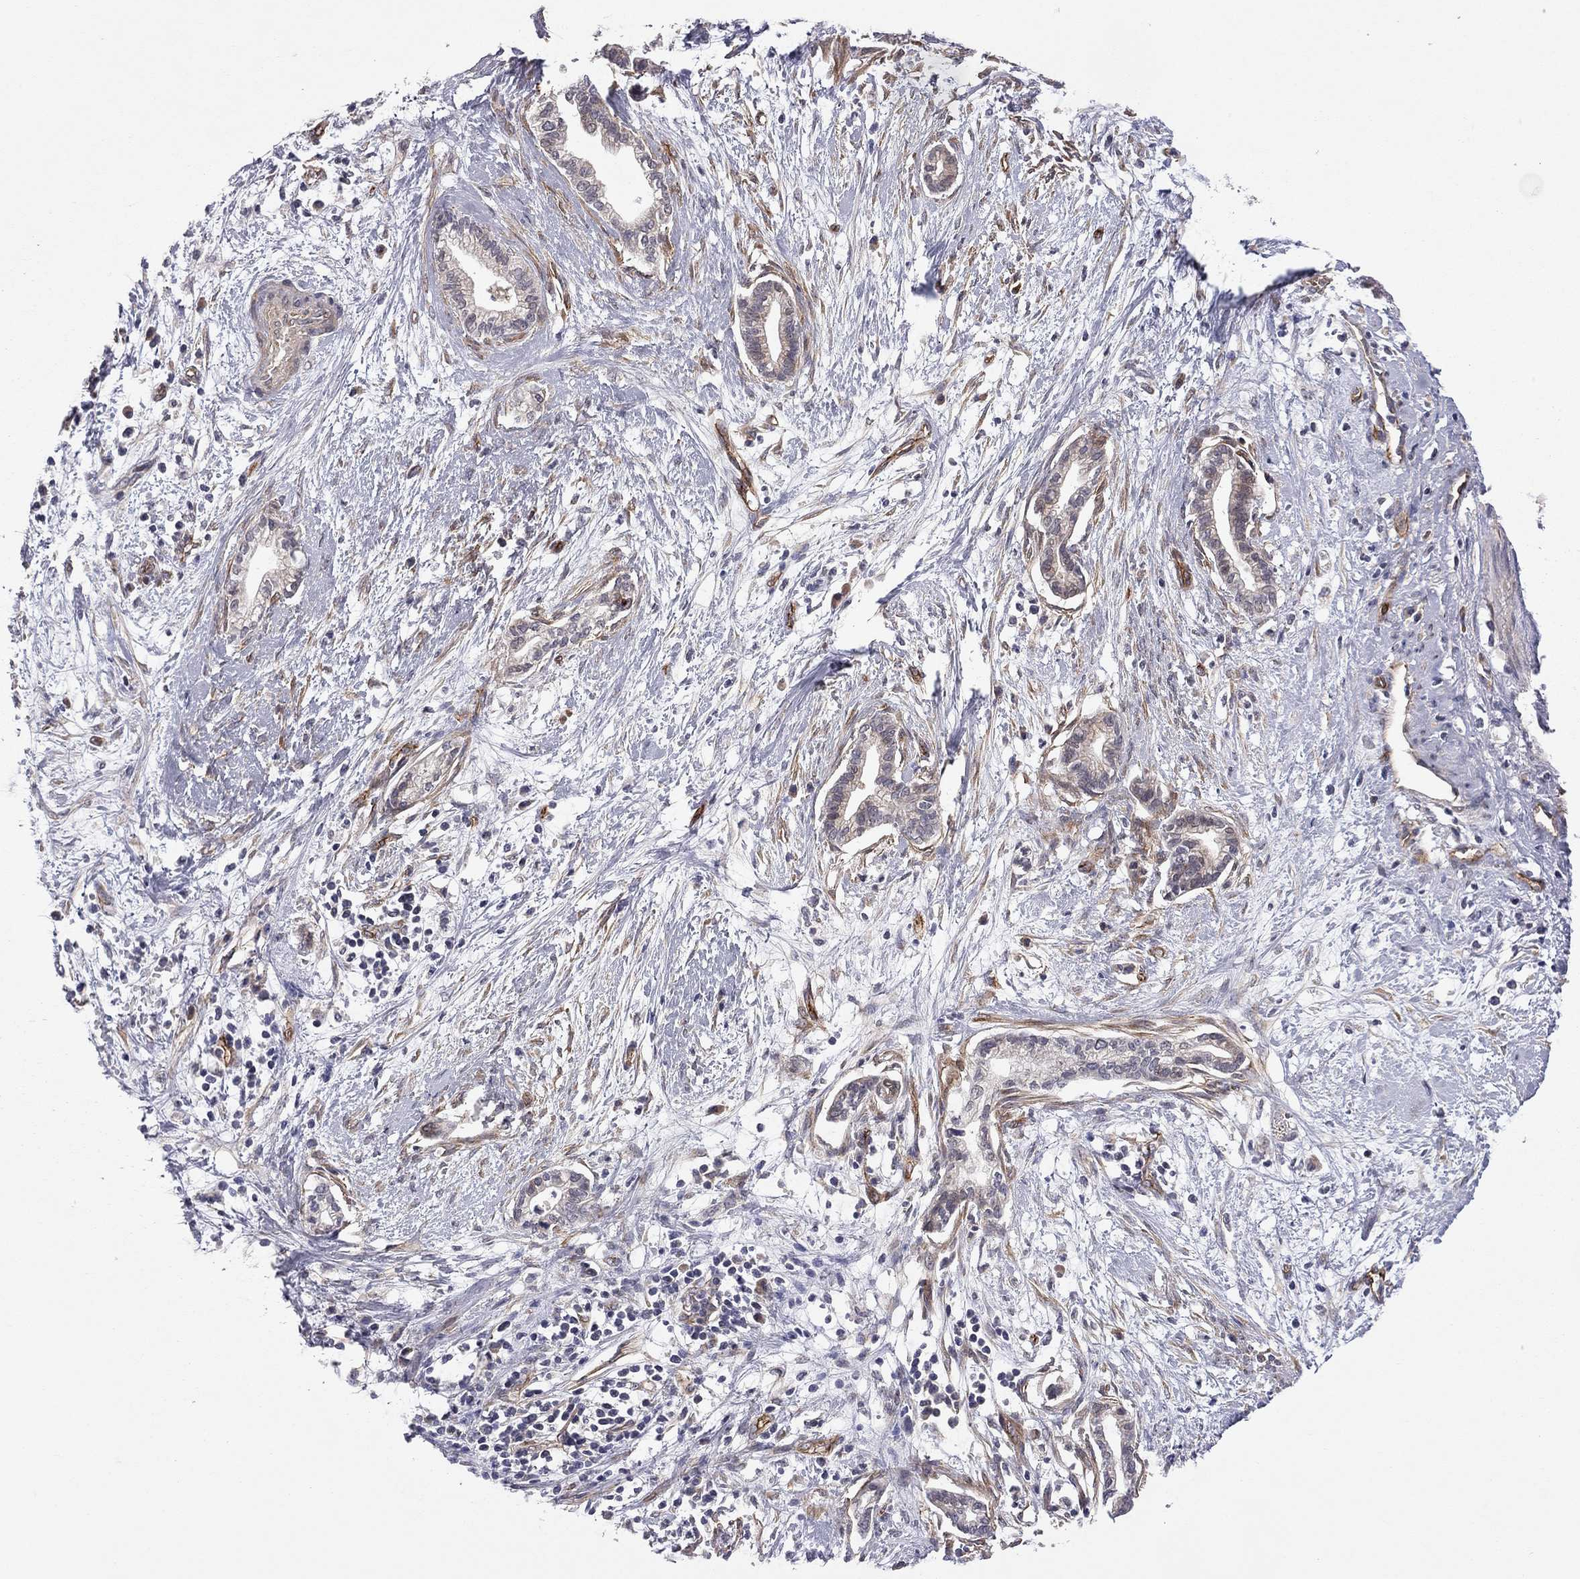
{"staining": {"intensity": "negative", "quantity": "none", "location": "none"}, "tissue": "cervical cancer", "cell_type": "Tumor cells", "image_type": "cancer", "snomed": [{"axis": "morphology", "description": "Adenocarcinoma, NOS"}, {"axis": "topography", "description": "Cervix"}], "caption": "DAB immunohistochemical staining of human cervical adenocarcinoma demonstrates no significant positivity in tumor cells.", "gene": "EXOC3L2", "patient": {"sex": "female", "age": 62}}